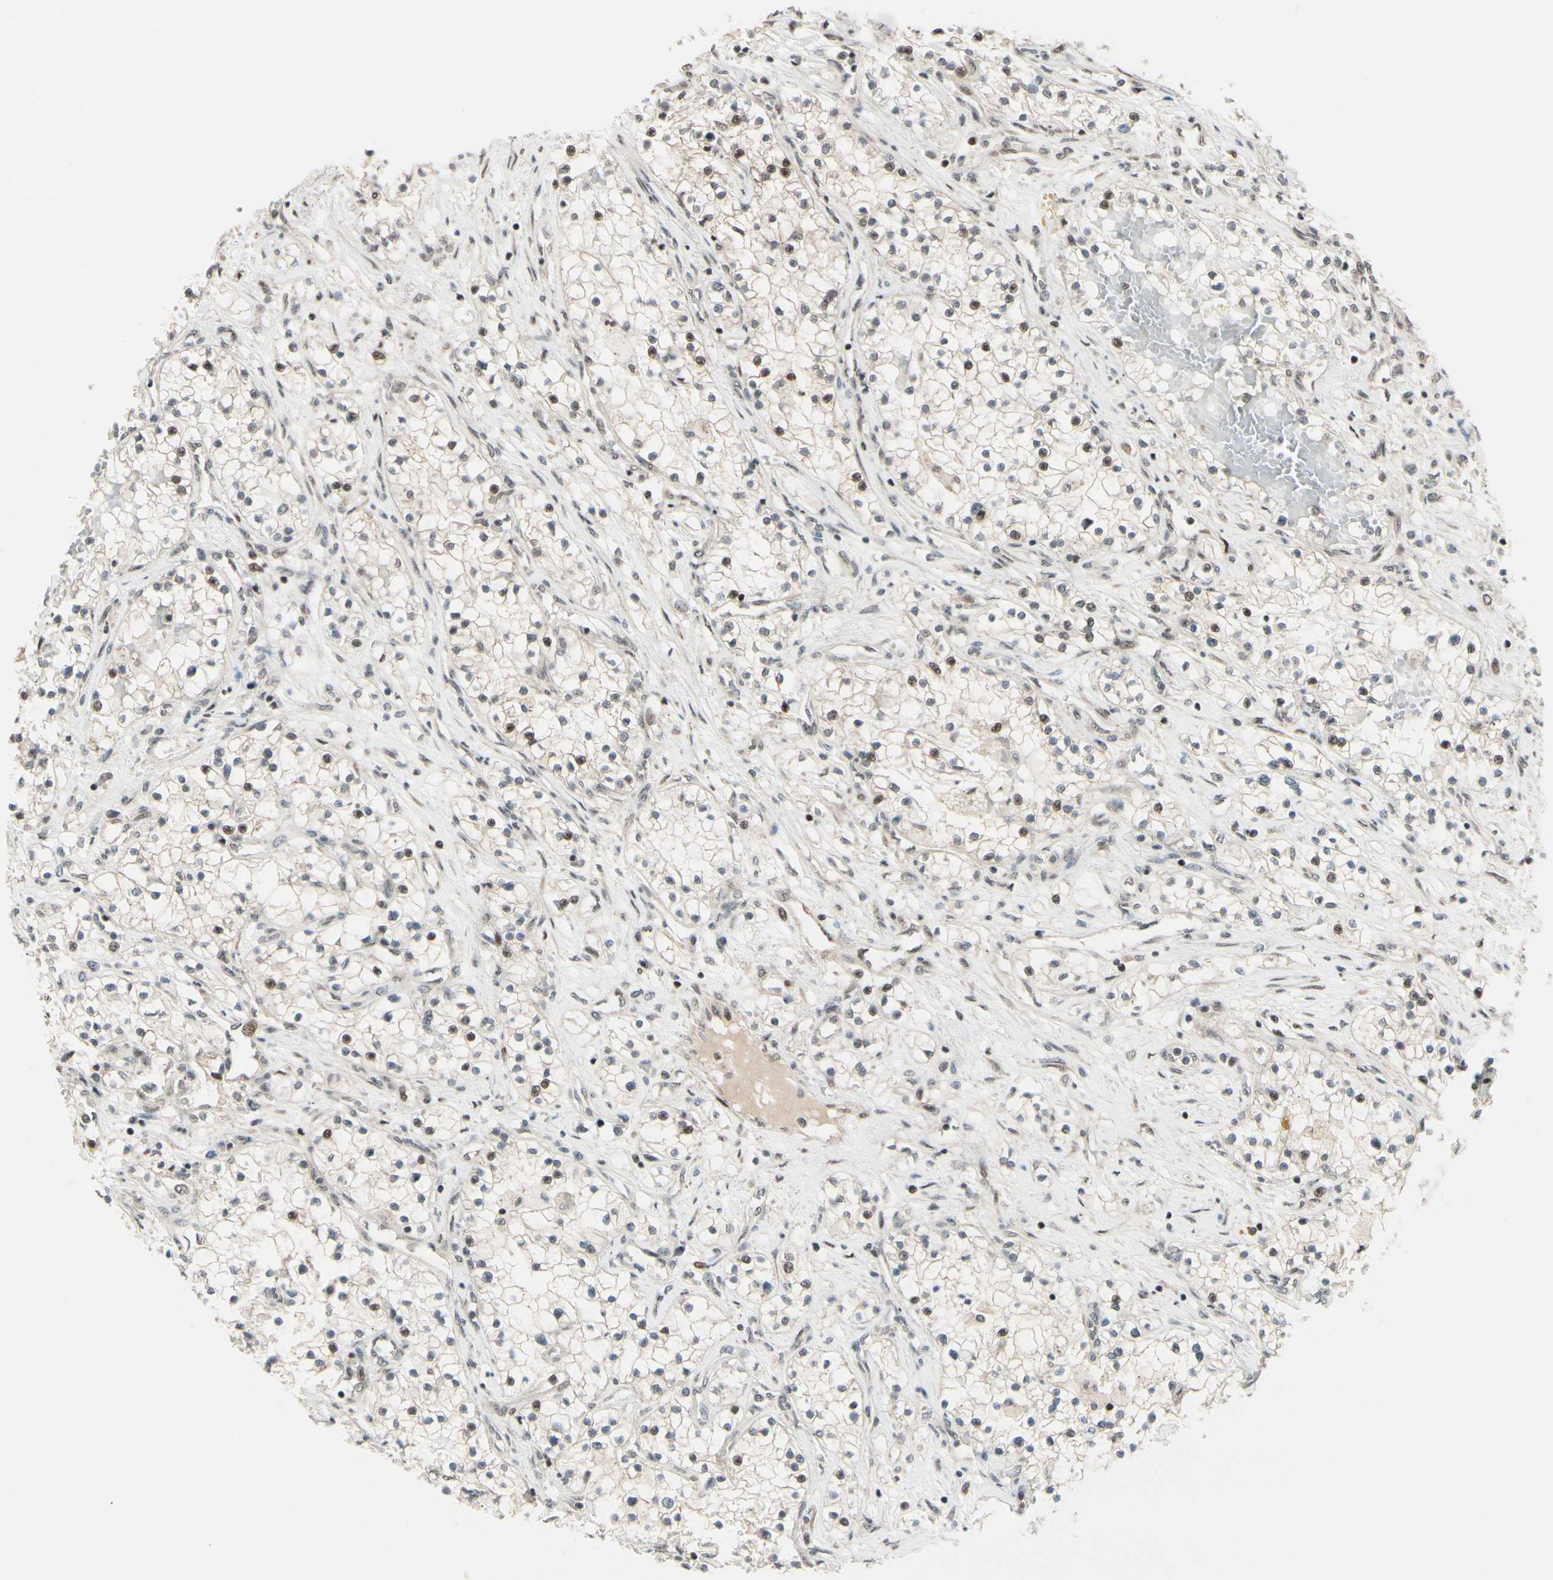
{"staining": {"intensity": "weak", "quantity": ">75%", "location": "cytoplasmic/membranous"}, "tissue": "renal cancer", "cell_type": "Tumor cells", "image_type": "cancer", "snomed": [{"axis": "morphology", "description": "Adenocarcinoma, NOS"}, {"axis": "topography", "description": "Kidney"}], "caption": "Immunohistochemistry (IHC) of renal cancer (adenocarcinoma) displays low levels of weak cytoplasmic/membranous staining in about >75% of tumor cells.", "gene": "BRMS1", "patient": {"sex": "male", "age": 68}}